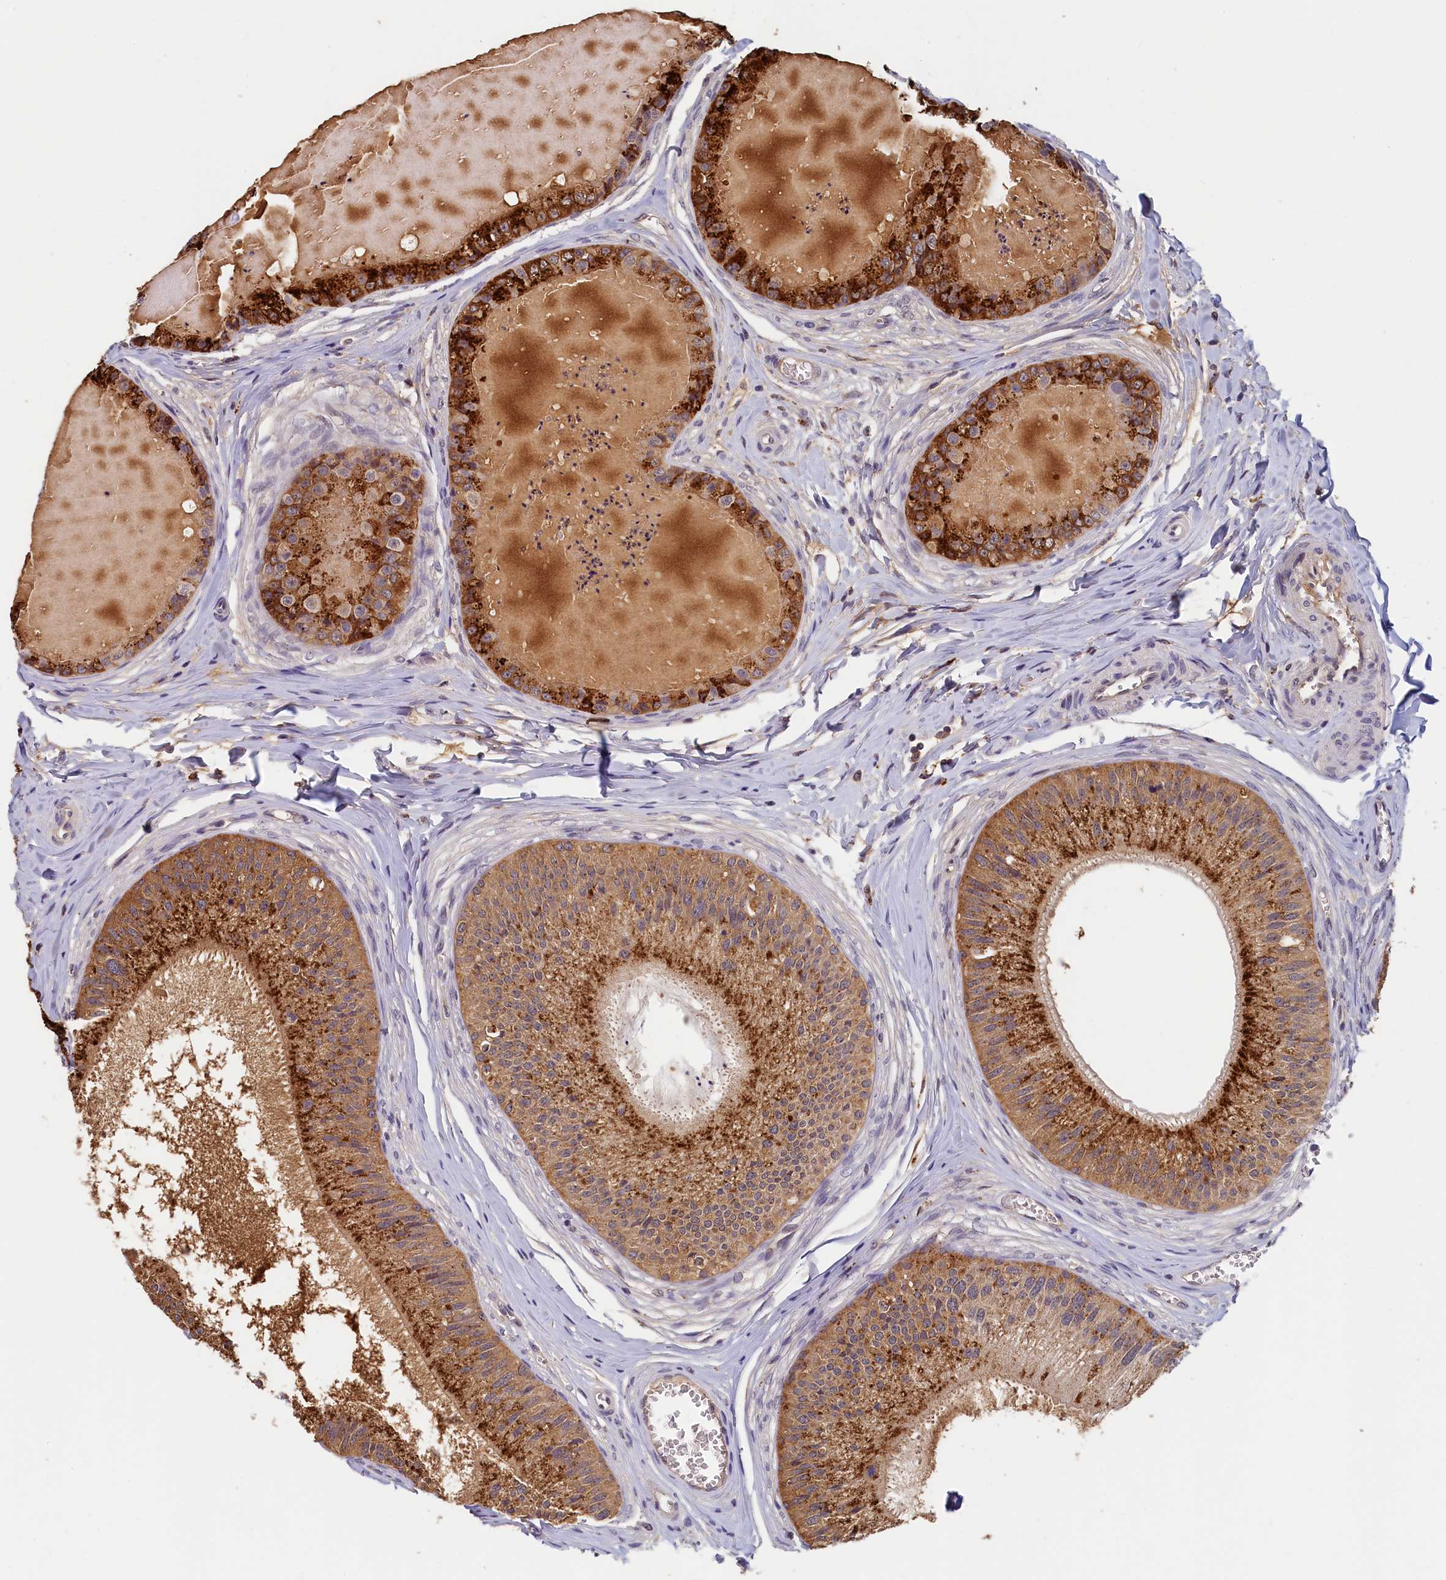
{"staining": {"intensity": "strong", "quantity": "<25%", "location": "cytoplasmic/membranous"}, "tissue": "epididymis", "cell_type": "Glandular cells", "image_type": "normal", "snomed": [{"axis": "morphology", "description": "Normal tissue, NOS"}, {"axis": "topography", "description": "Epididymis"}], "caption": "Immunohistochemistry (IHC) staining of unremarkable epididymis, which shows medium levels of strong cytoplasmic/membranous staining in about <25% of glandular cells indicating strong cytoplasmic/membranous protein positivity. The staining was performed using DAB (brown) for protein detection and nuclei were counterstained in hematoxylin (blue).", "gene": "NUBP2", "patient": {"sex": "male", "age": 31}}